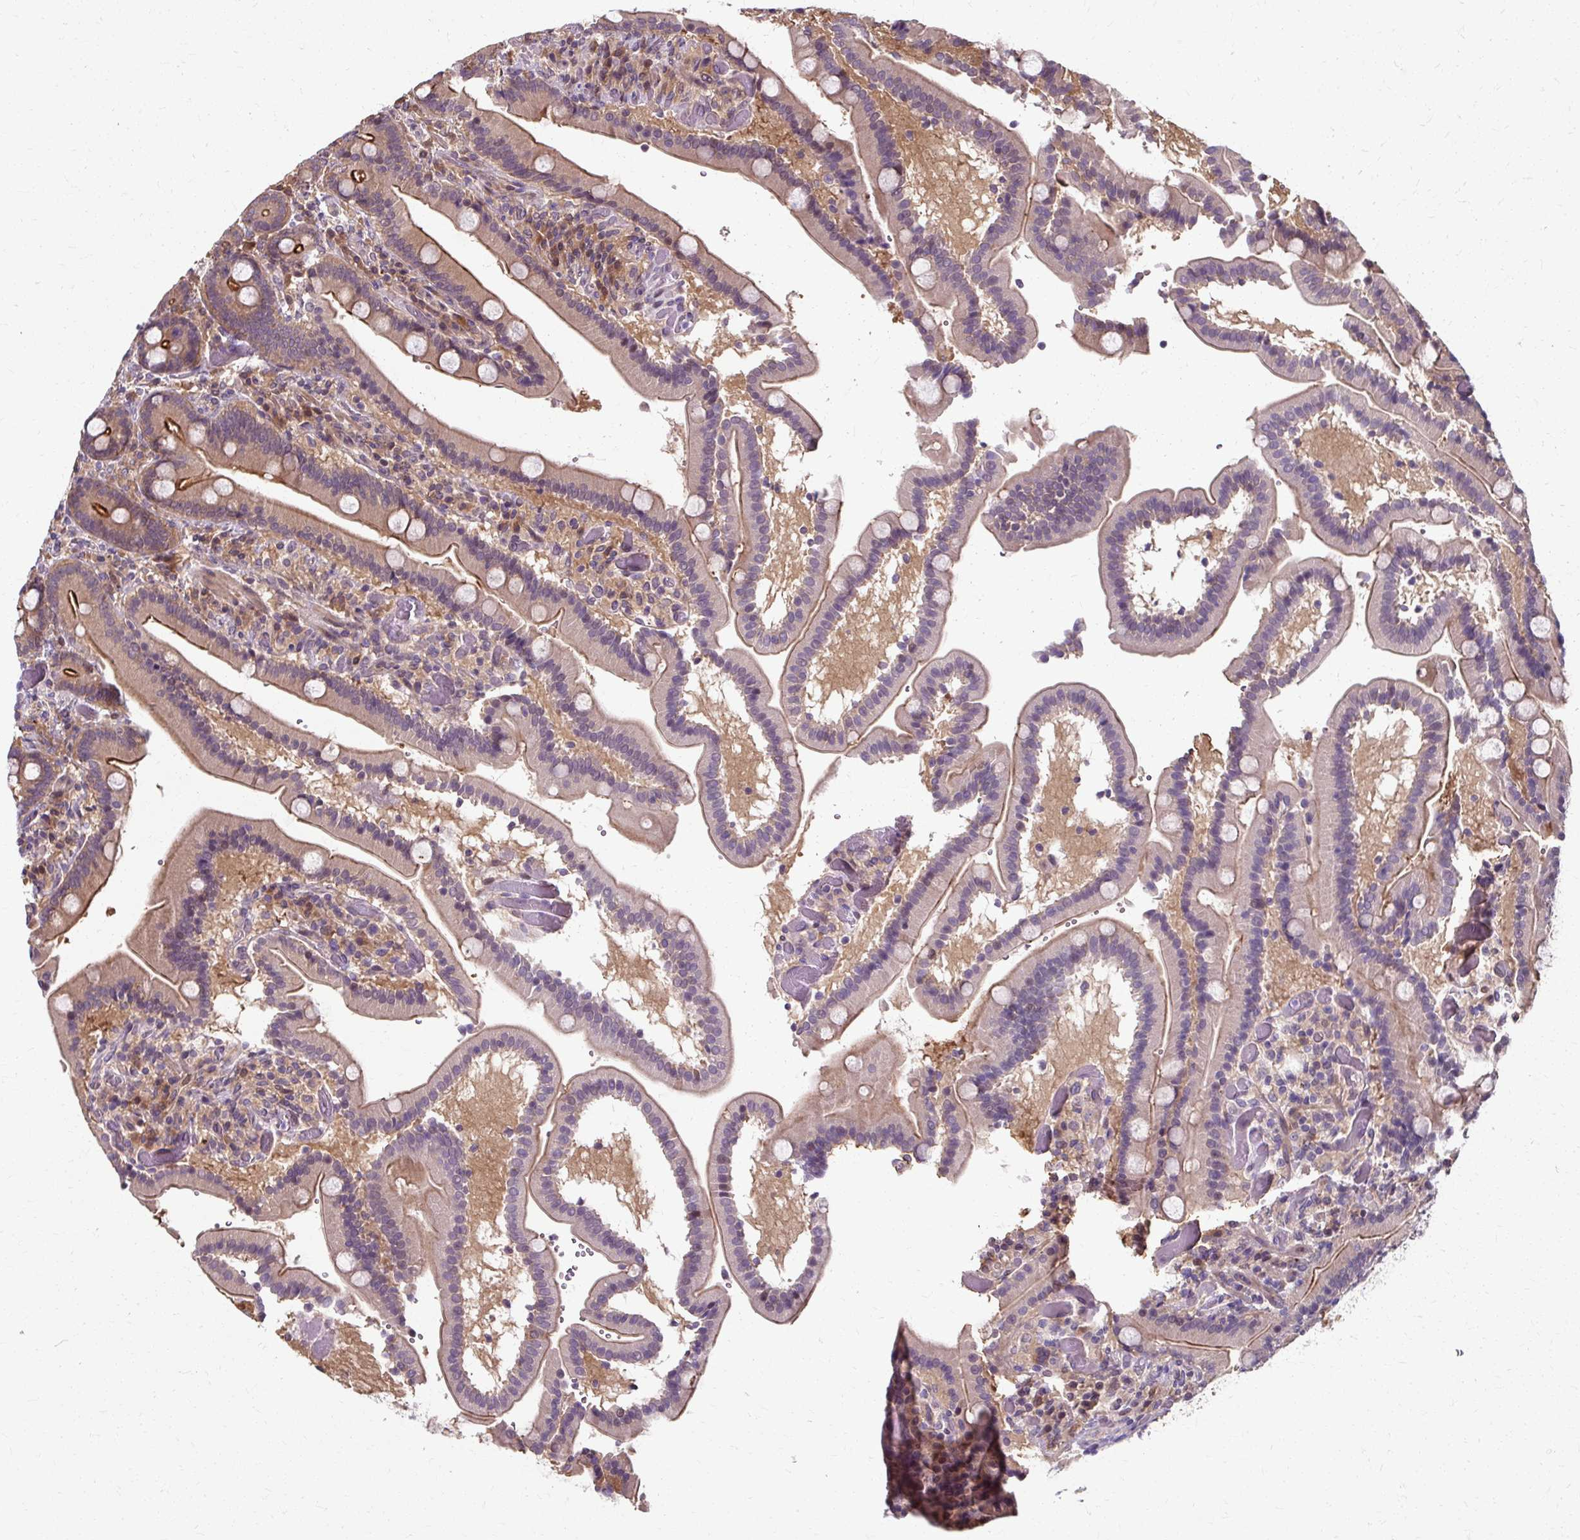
{"staining": {"intensity": "moderate", "quantity": "25%-75%", "location": "cytoplasmic/membranous"}, "tissue": "duodenum", "cell_type": "Glandular cells", "image_type": "normal", "snomed": [{"axis": "morphology", "description": "Normal tissue, NOS"}, {"axis": "topography", "description": "Duodenum"}], "caption": "Duodenum stained for a protein demonstrates moderate cytoplasmic/membranous positivity in glandular cells. (Brightfield microscopy of DAB IHC at high magnification).", "gene": "ZNF555", "patient": {"sex": "female", "age": 62}}